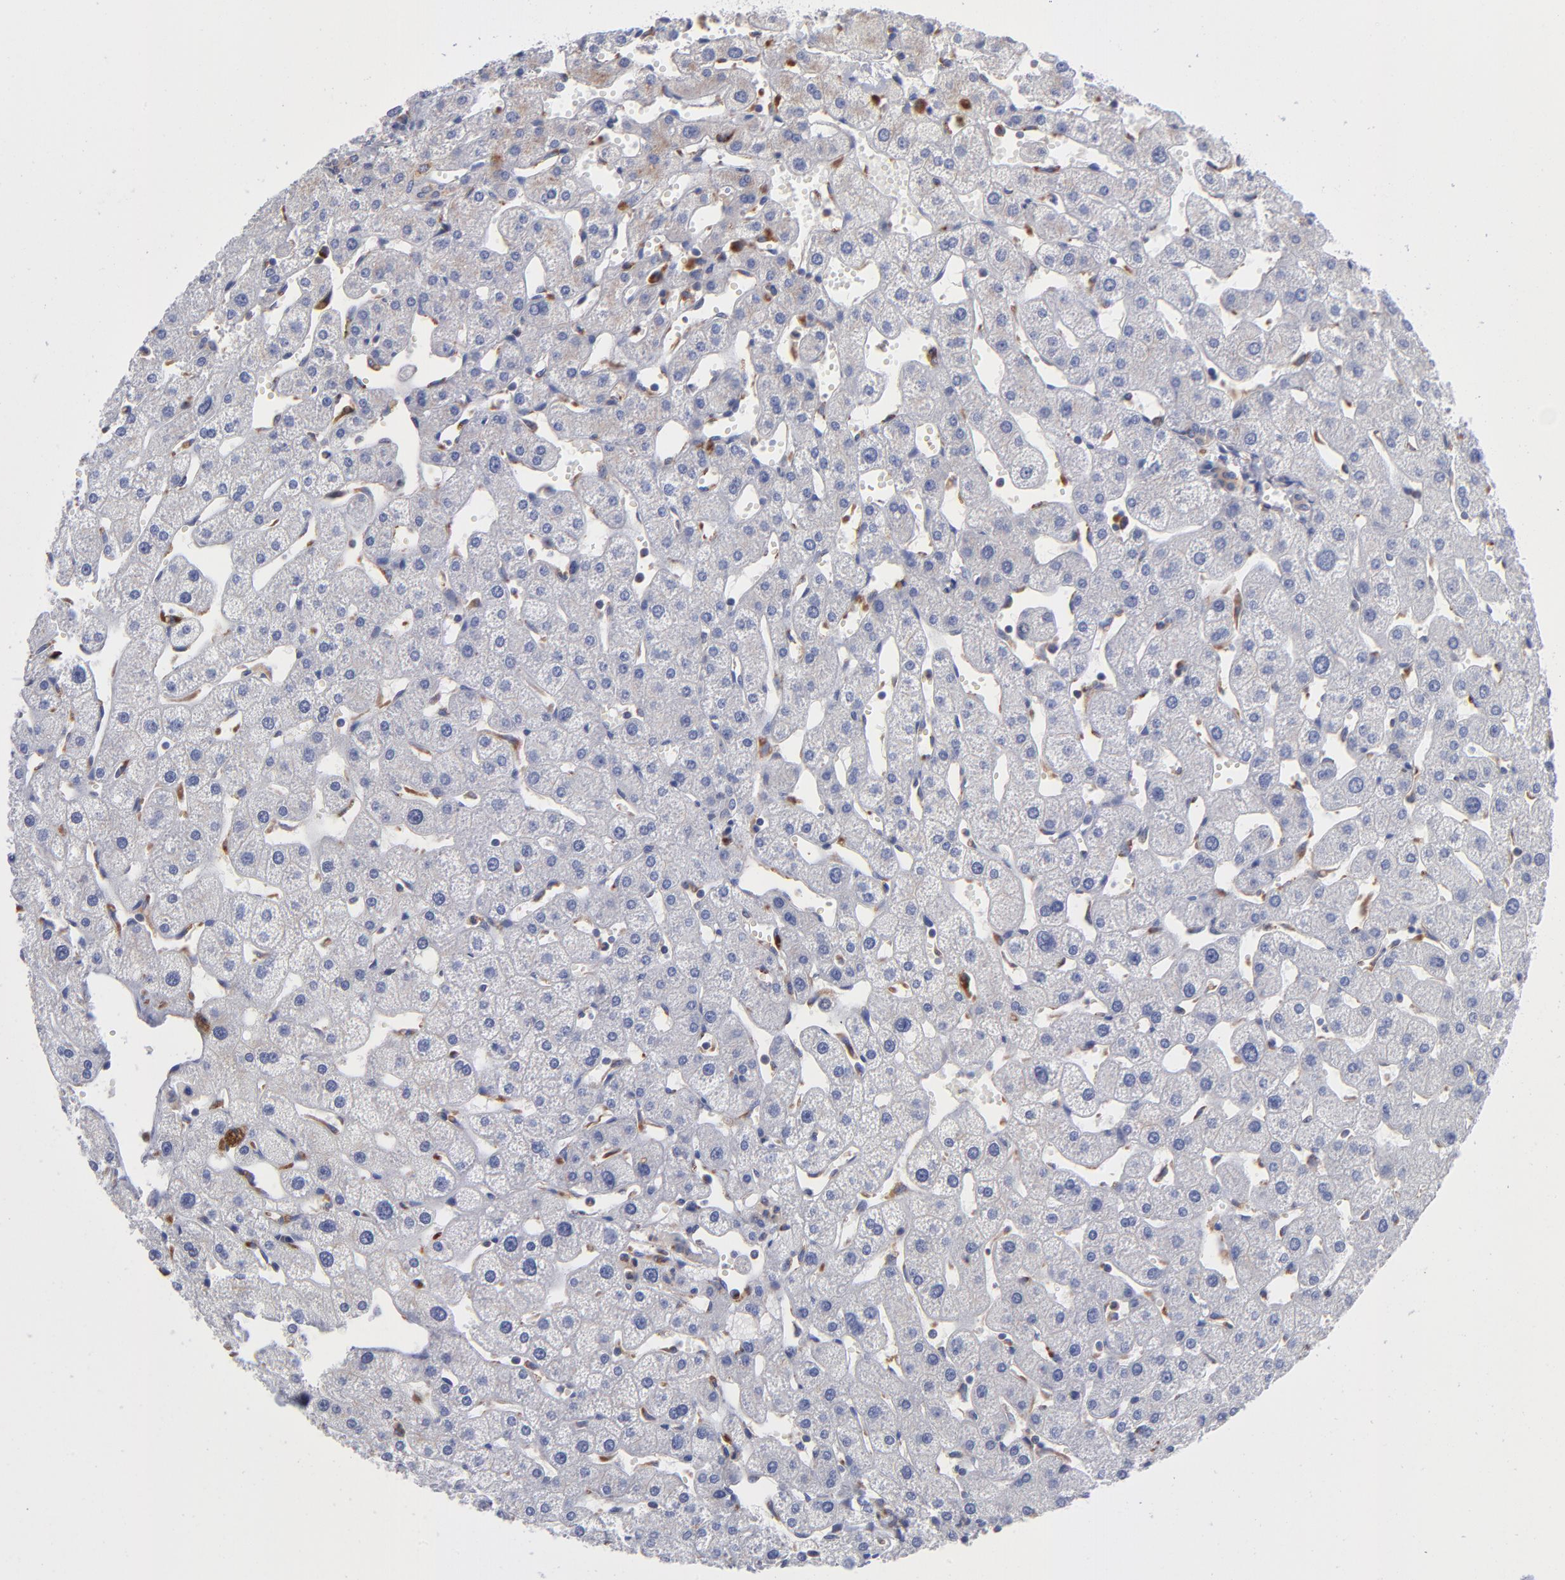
{"staining": {"intensity": "negative", "quantity": "none", "location": "none"}, "tissue": "liver", "cell_type": "Cholangiocytes", "image_type": "normal", "snomed": [{"axis": "morphology", "description": "Normal tissue, NOS"}, {"axis": "topography", "description": "Liver"}], "caption": "This is a image of immunohistochemistry staining of unremarkable liver, which shows no positivity in cholangiocytes.", "gene": "RRAGA", "patient": {"sex": "male", "age": 67}}